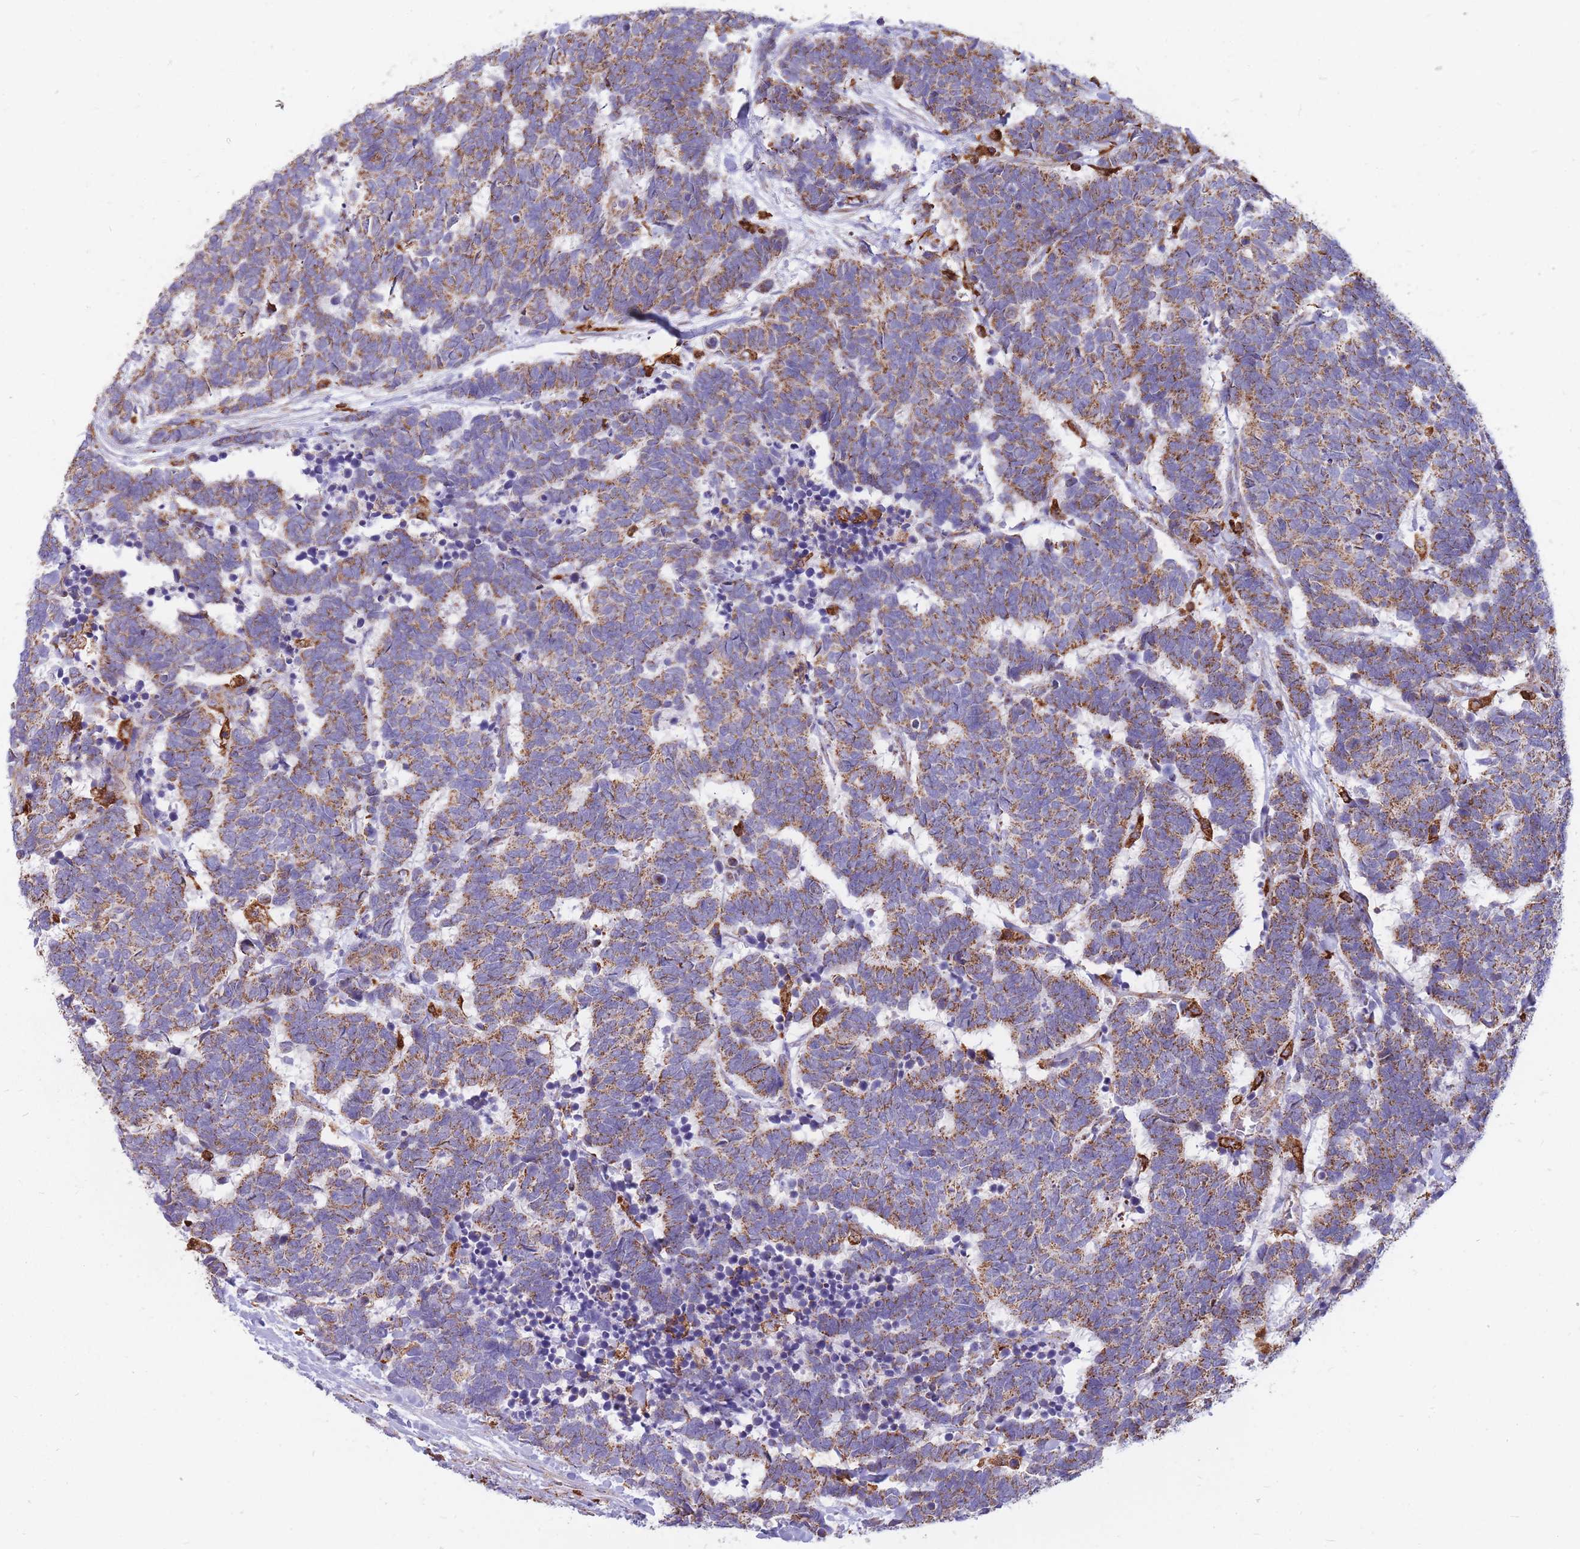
{"staining": {"intensity": "moderate", "quantity": ">75%", "location": "cytoplasmic/membranous"}, "tissue": "carcinoid", "cell_type": "Tumor cells", "image_type": "cancer", "snomed": [{"axis": "morphology", "description": "Carcinoma, NOS"}, {"axis": "morphology", "description": "Carcinoid, malignant, NOS"}, {"axis": "topography", "description": "Urinary bladder"}], "caption": "A brown stain highlights moderate cytoplasmic/membranous expression of a protein in carcinoma tumor cells.", "gene": "MRPL54", "patient": {"sex": "male", "age": 57}}